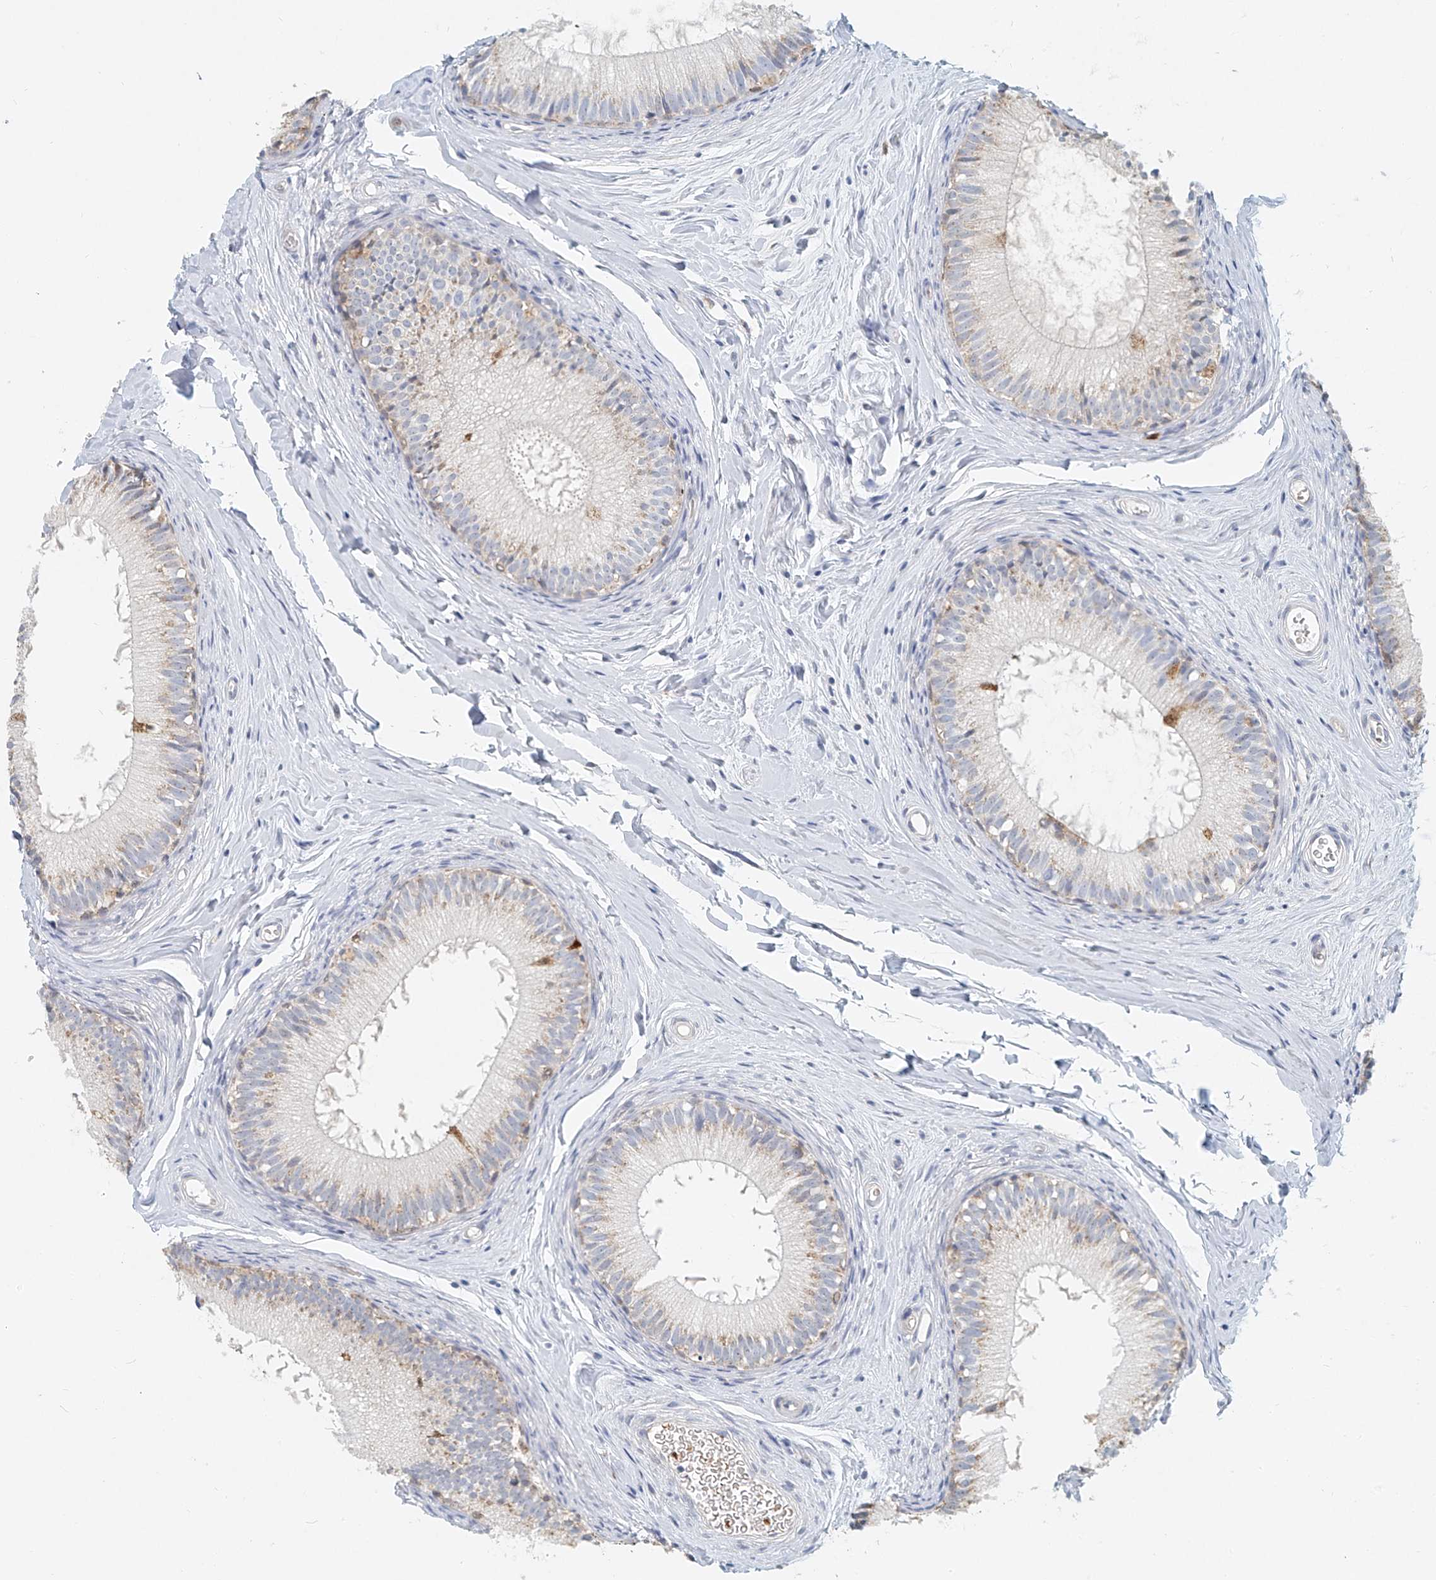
{"staining": {"intensity": "moderate", "quantity": "<25%", "location": "cytoplasmic/membranous"}, "tissue": "epididymis", "cell_type": "Glandular cells", "image_type": "normal", "snomed": [{"axis": "morphology", "description": "Normal tissue, NOS"}, {"axis": "topography", "description": "Epididymis"}], "caption": "Protein expression analysis of unremarkable epididymis displays moderate cytoplasmic/membranous positivity in about <25% of glandular cells.", "gene": "PTPRA", "patient": {"sex": "male", "age": 34}}